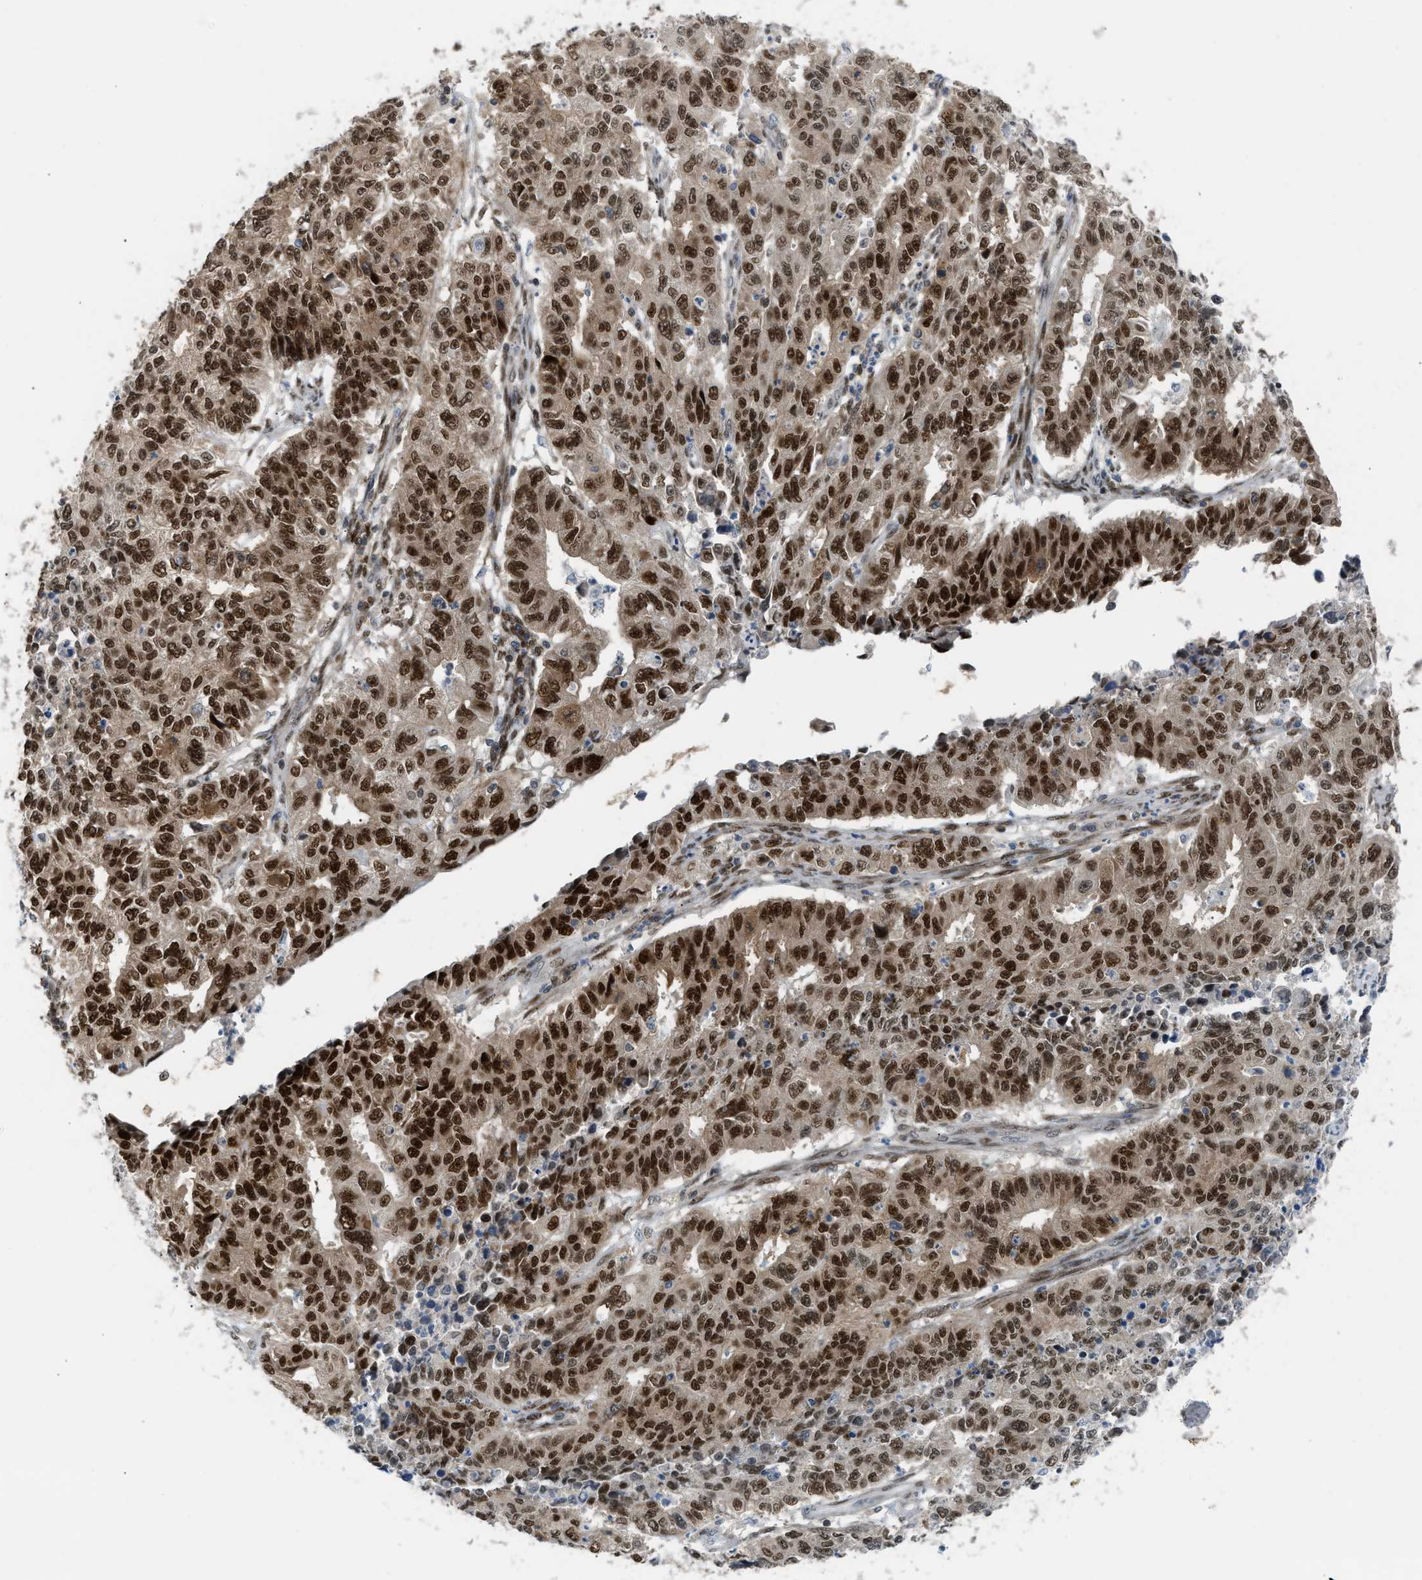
{"staining": {"intensity": "strong", "quantity": ">75%", "location": "nuclear"}, "tissue": "endometrial cancer", "cell_type": "Tumor cells", "image_type": "cancer", "snomed": [{"axis": "morphology", "description": "Adenocarcinoma, NOS"}, {"axis": "topography", "description": "Endometrium"}], "caption": "IHC of endometrial cancer displays high levels of strong nuclear staining in about >75% of tumor cells. (DAB = brown stain, brightfield microscopy at high magnification).", "gene": "SSBP2", "patient": {"sex": "female", "age": 42}}